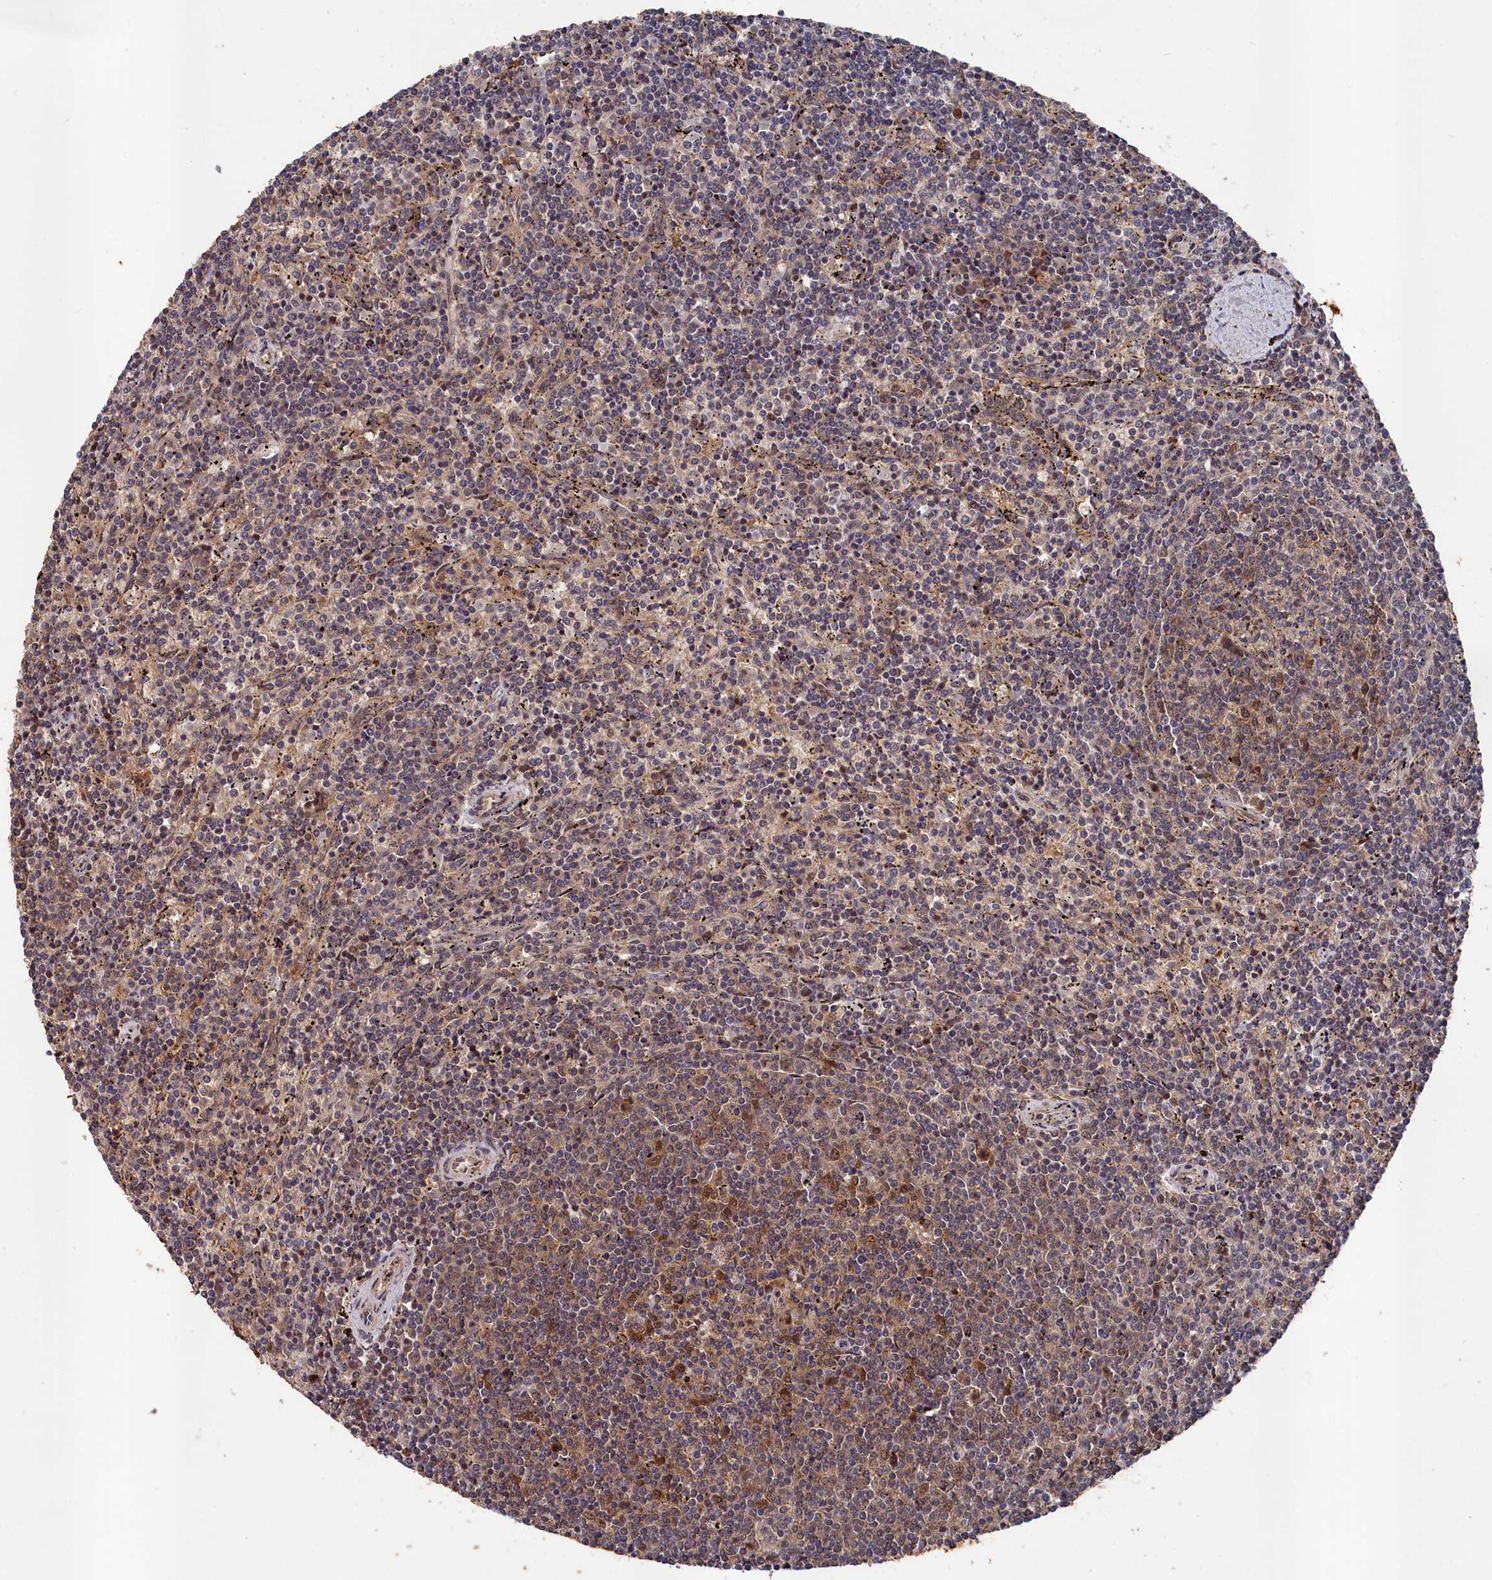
{"staining": {"intensity": "weak", "quantity": "<25%", "location": "cytoplasmic/membranous,nuclear"}, "tissue": "lymphoma", "cell_type": "Tumor cells", "image_type": "cancer", "snomed": [{"axis": "morphology", "description": "Malignant lymphoma, non-Hodgkin's type, Low grade"}, {"axis": "topography", "description": "Spleen"}], "caption": "High power microscopy photomicrograph of an IHC photomicrograph of lymphoma, revealing no significant staining in tumor cells.", "gene": "RMI2", "patient": {"sex": "female", "age": 50}}